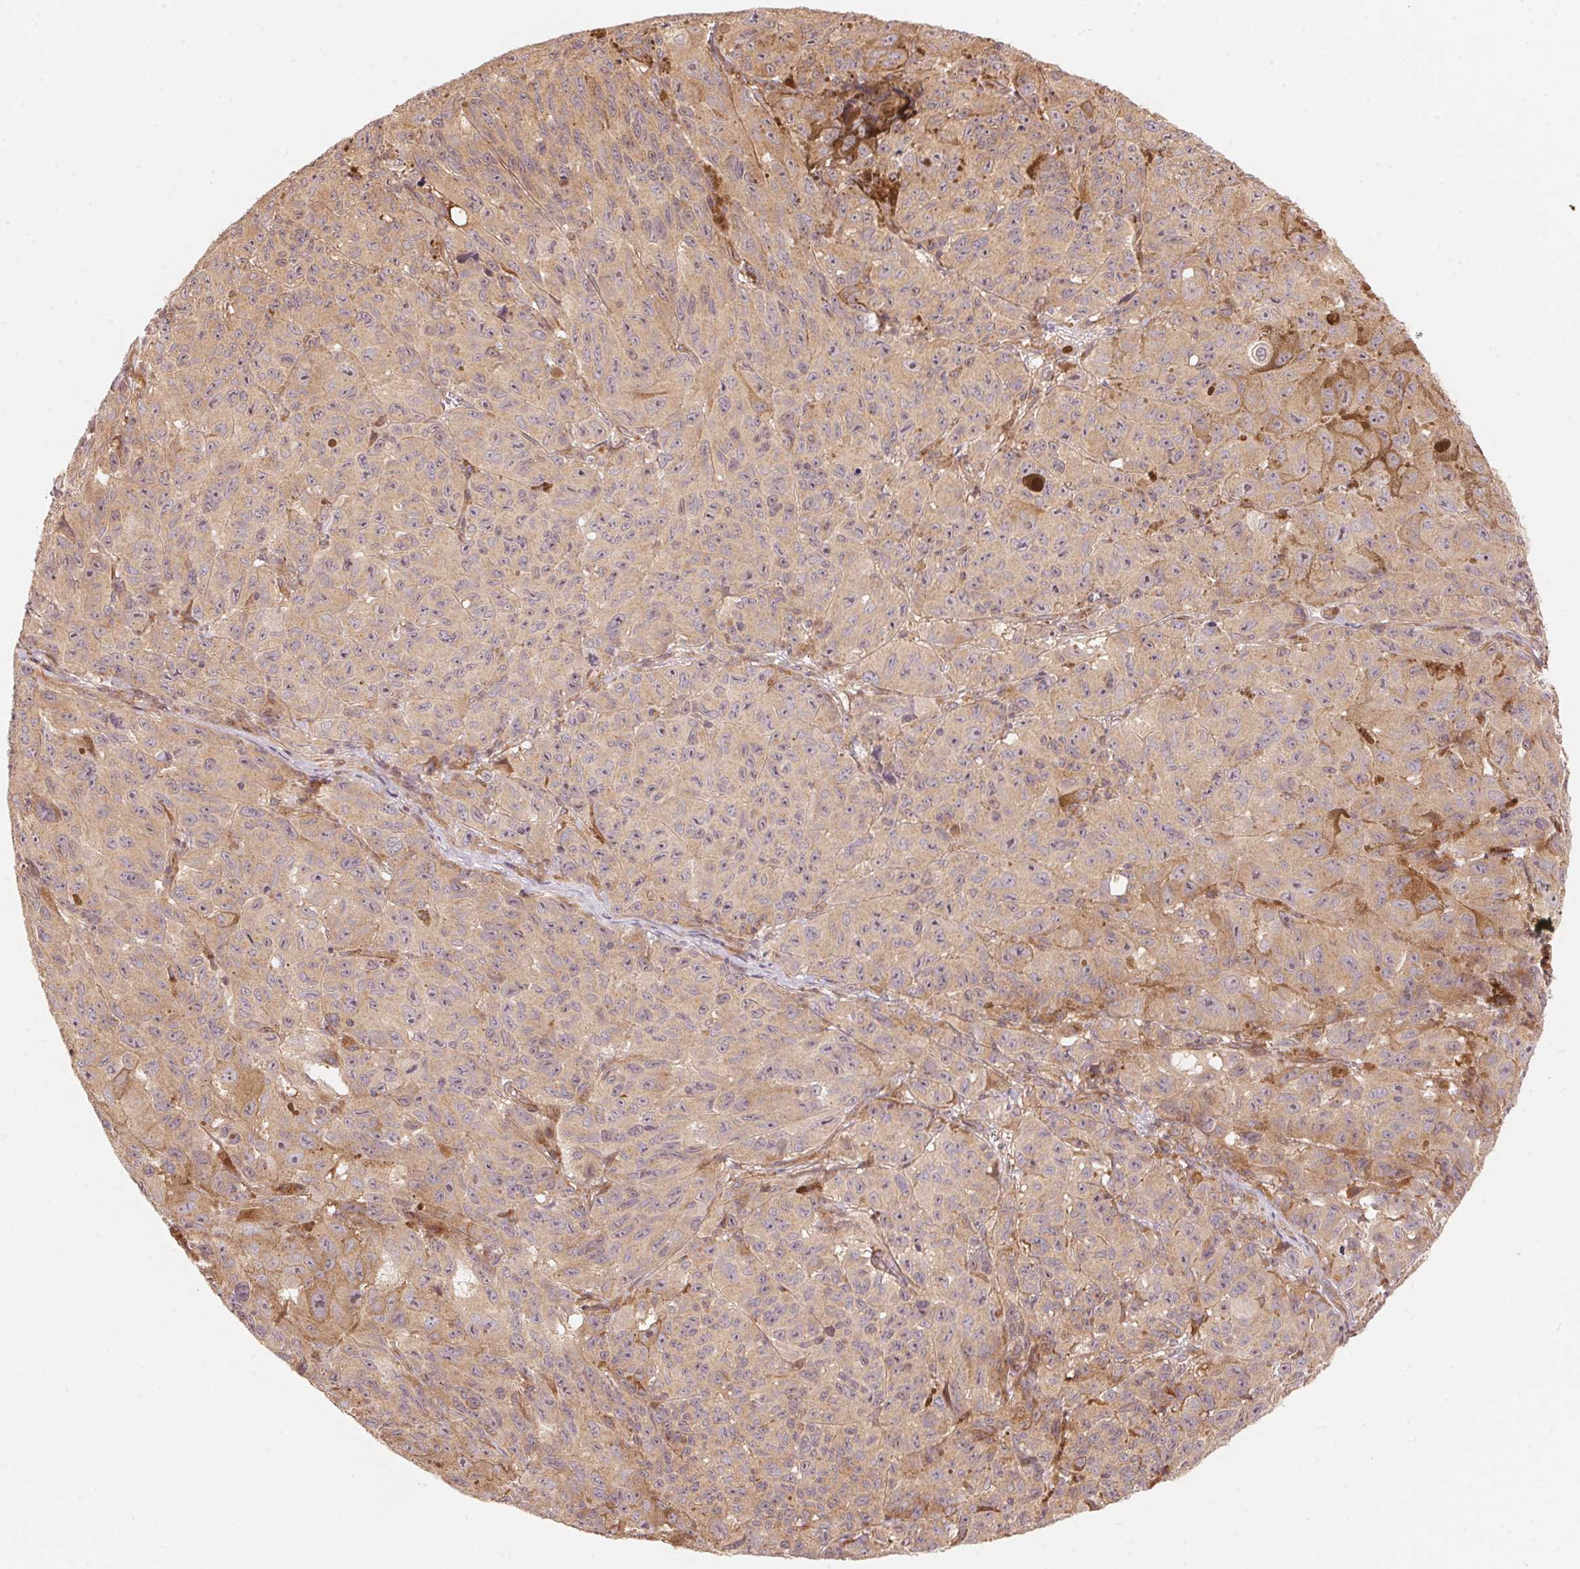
{"staining": {"intensity": "weak", "quantity": "25%-75%", "location": "cytoplasmic/membranous"}, "tissue": "melanoma", "cell_type": "Tumor cells", "image_type": "cancer", "snomed": [{"axis": "morphology", "description": "Malignant melanoma, NOS"}, {"axis": "topography", "description": "Vulva, labia, clitoris and Bartholin´s gland, NO"}], "caption": "Tumor cells demonstrate weak cytoplasmic/membranous expression in about 25%-75% of cells in melanoma.", "gene": "TNIP2", "patient": {"sex": "female", "age": 75}}